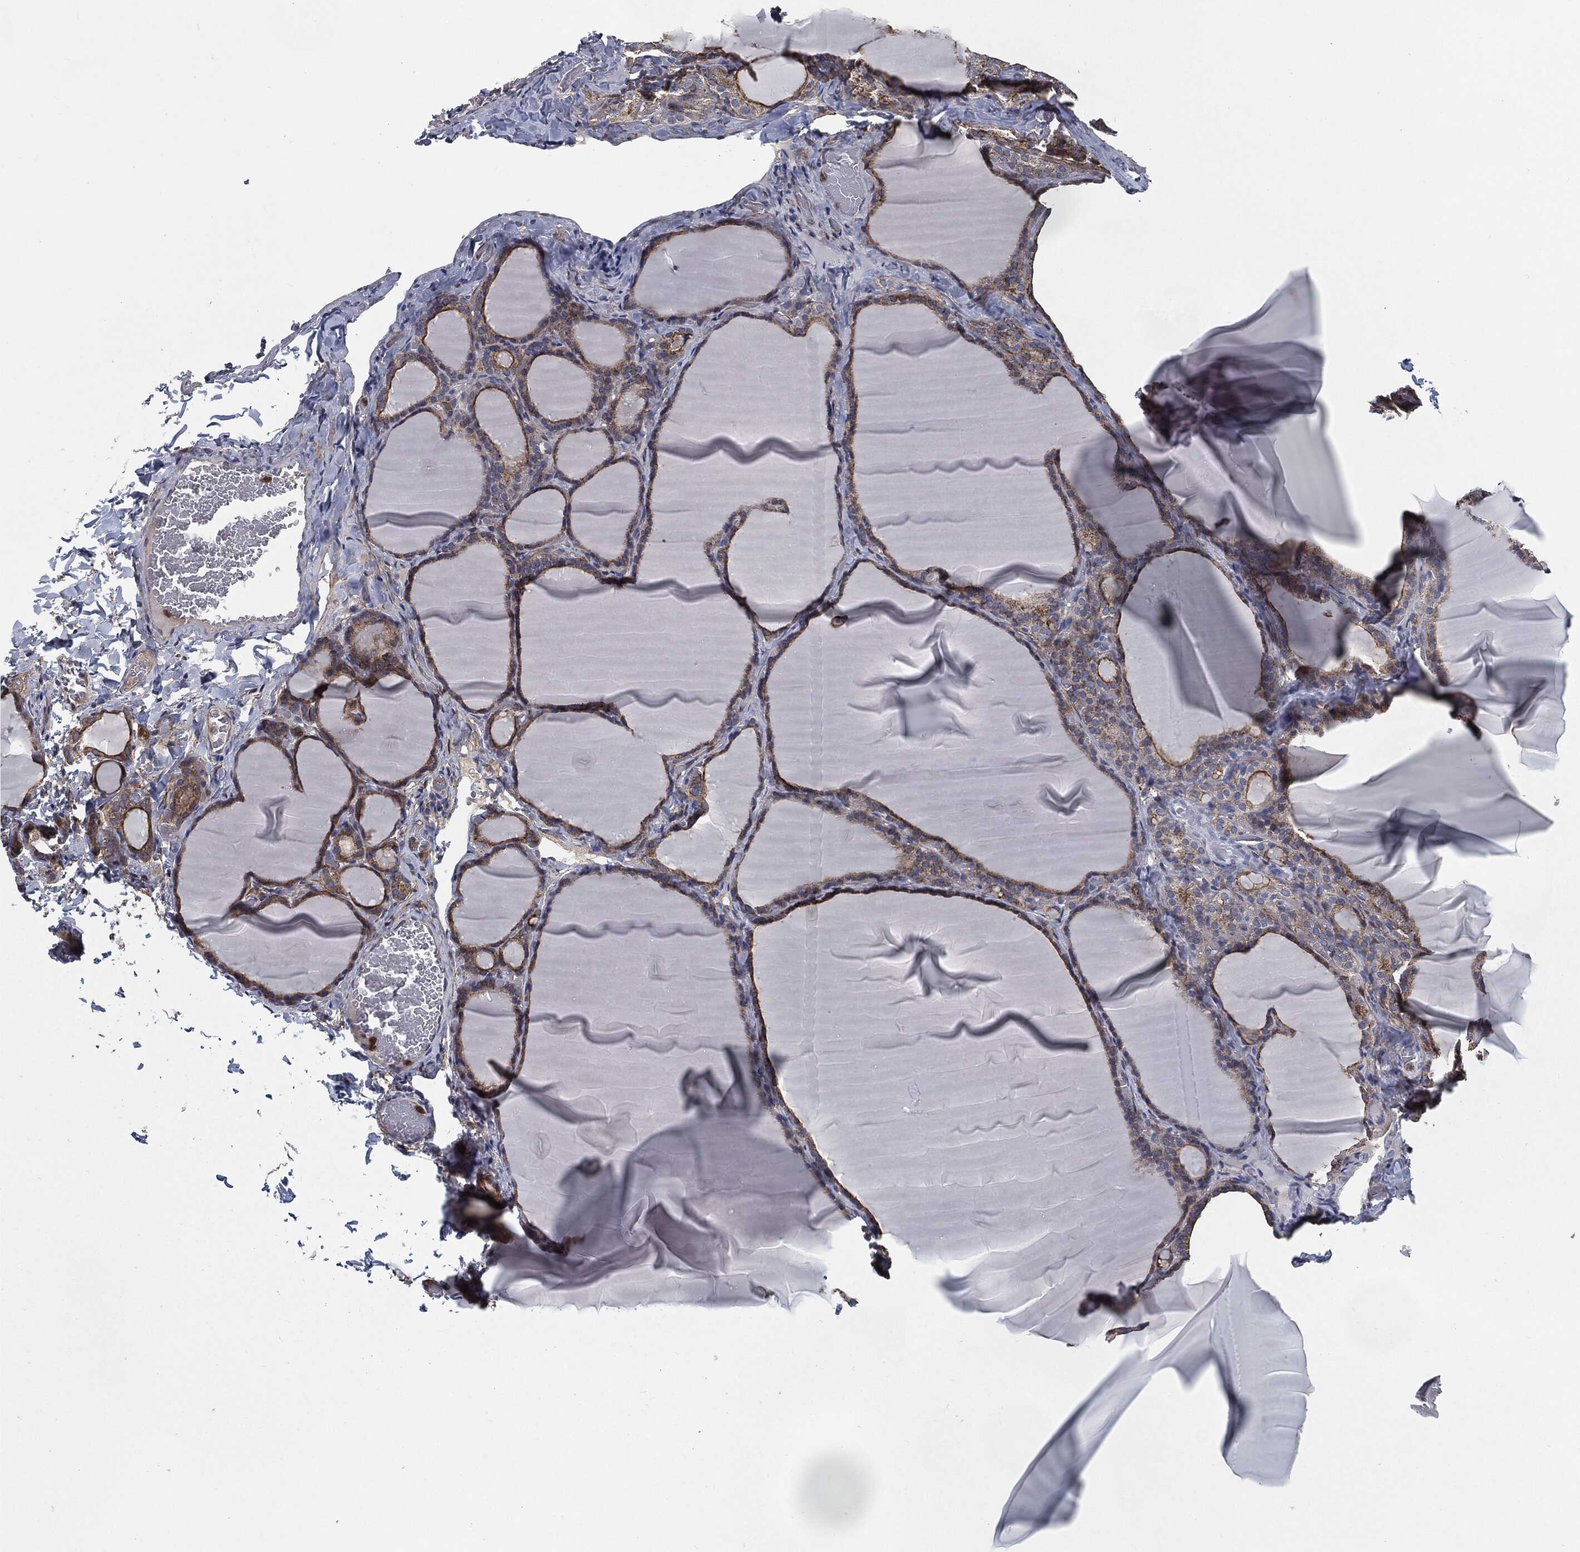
{"staining": {"intensity": "moderate", "quantity": "25%-75%", "location": "cytoplasmic/membranous"}, "tissue": "thyroid gland", "cell_type": "Glandular cells", "image_type": "normal", "snomed": [{"axis": "morphology", "description": "Normal tissue, NOS"}, {"axis": "morphology", "description": "Hyperplasia, NOS"}, {"axis": "topography", "description": "Thyroid gland"}], "caption": "Normal thyroid gland displays moderate cytoplasmic/membranous positivity in approximately 25%-75% of glandular cells, visualized by immunohistochemistry.", "gene": "SVIL", "patient": {"sex": "female", "age": 27}}